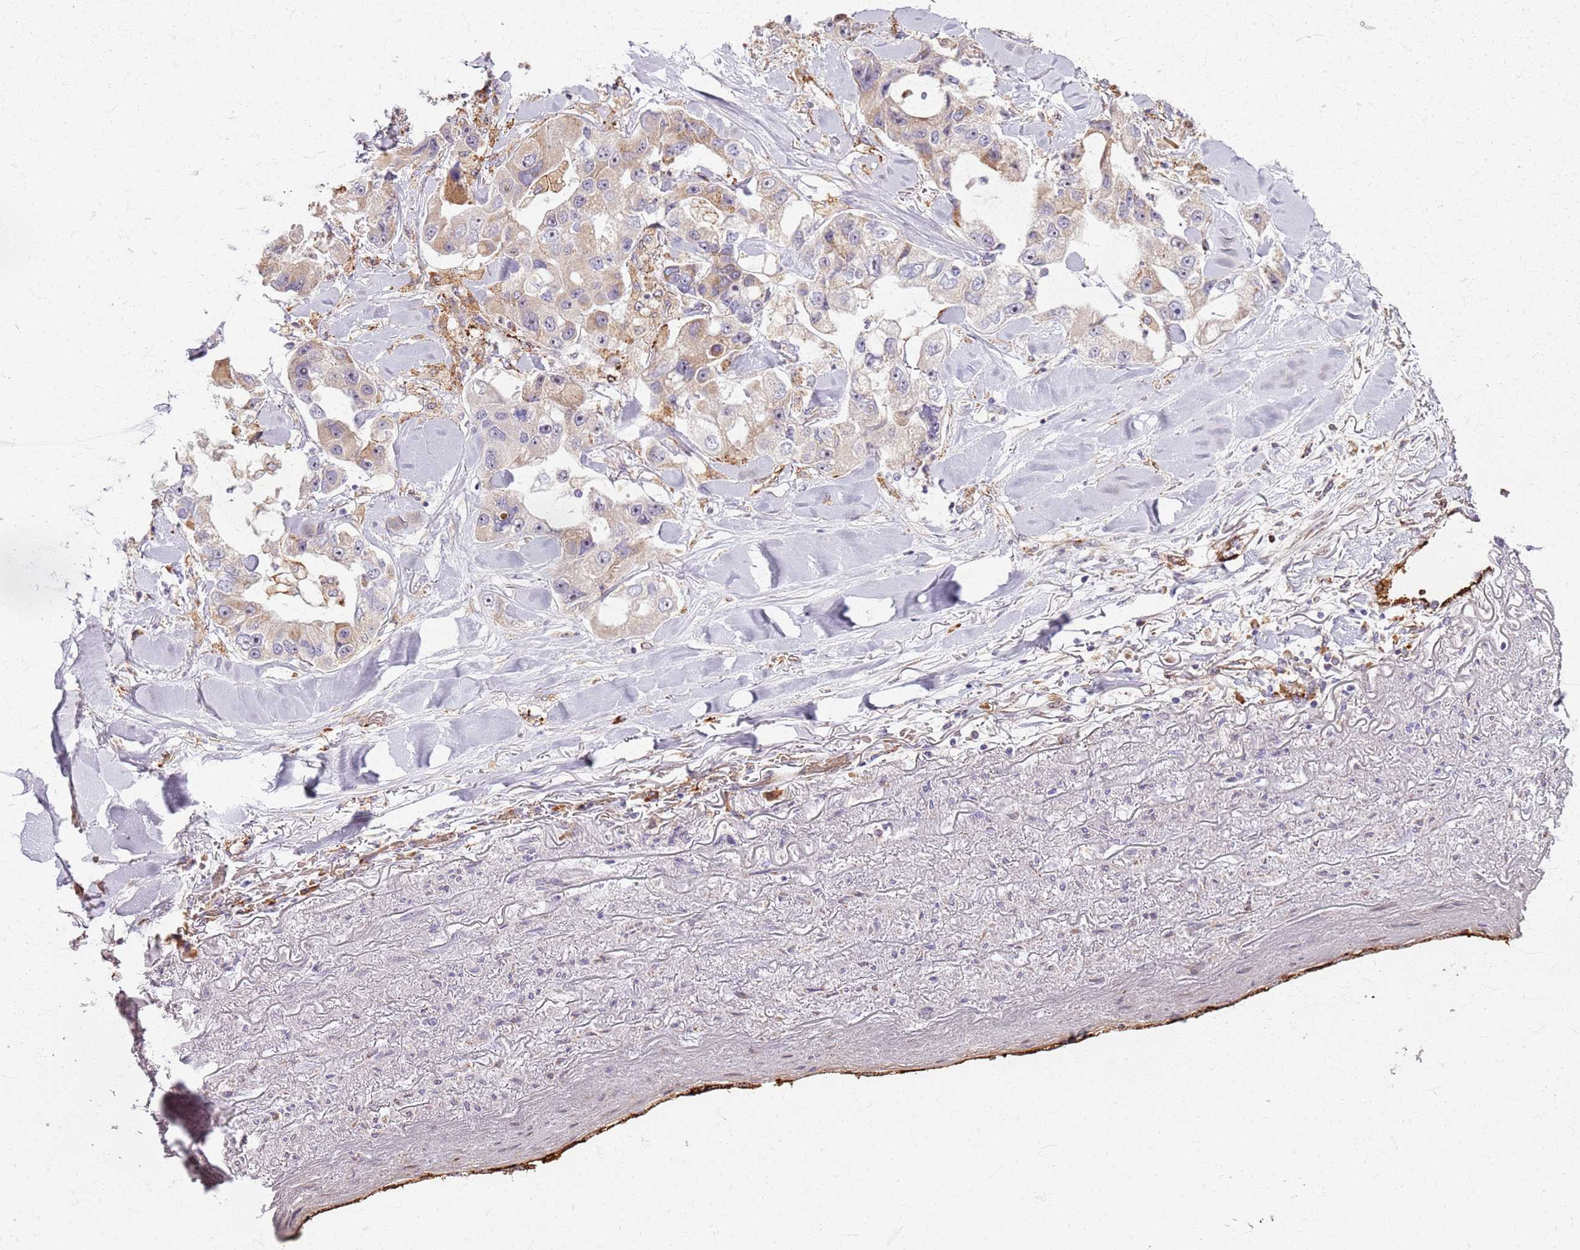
{"staining": {"intensity": "weak", "quantity": "25%-75%", "location": "cytoplasmic/membranous"}, "tissue": "lung cancer", "cell_type": "Tumor cells", "image_type": "cancer", "snomed": [{"axis": "morphology", "description": "Adenocarcinoma, NOS"}, {"axis": "topography", "description": "Lung"}], "caption": "Tumor cells show low levels of weak cytoplasmic/membranous positivity in approximately 25%-75% of cells in lung cancer (adenocarcinoma).", "gene": "KRI1", "patient": {"sex": "female", "age": 54}}